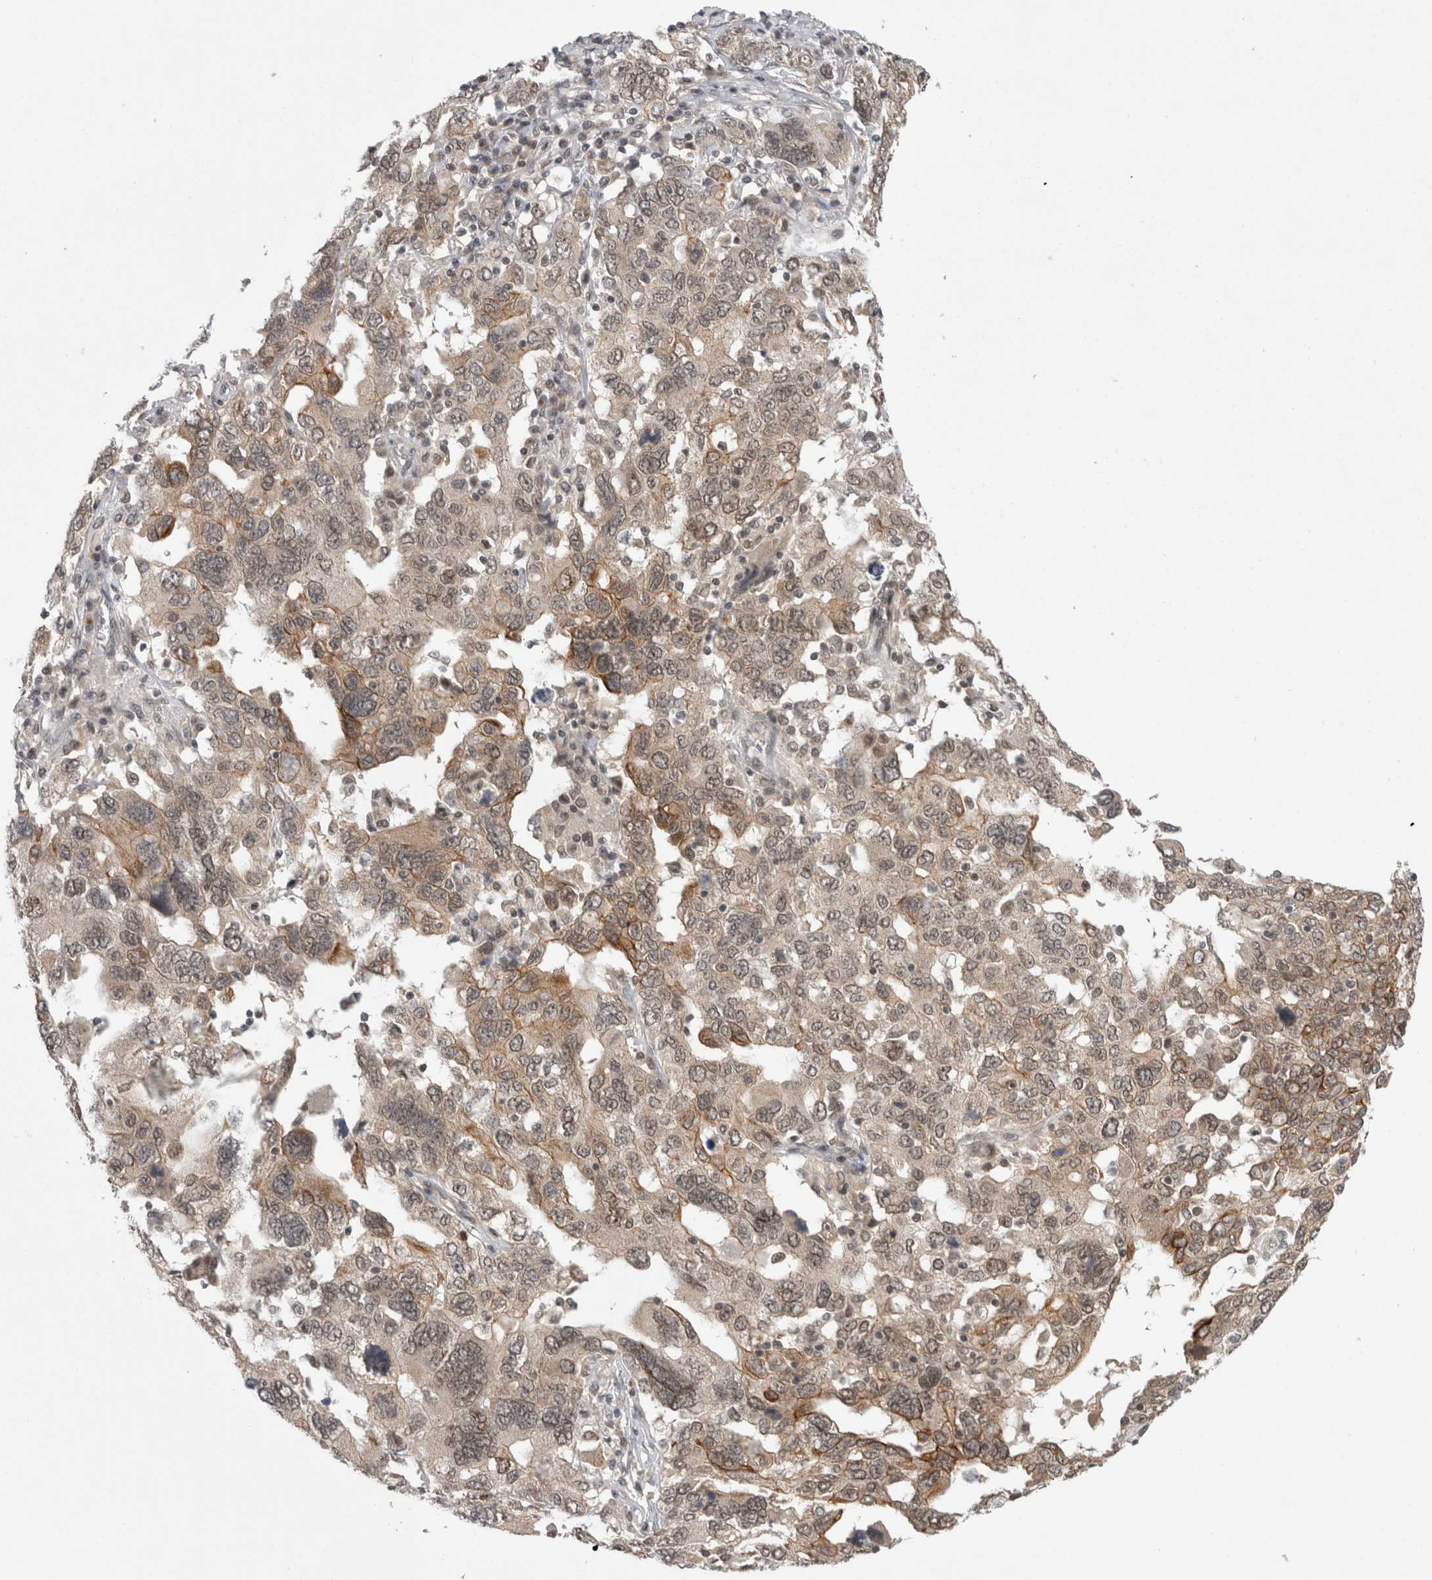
{"staining": {"intensity": "weak", "quantity": ">75%", "location": "cytoplasmic/membranous,nuclear"}, "tissue": "ovarian cancer", "cell_type": "Tumor cells", "image_type": "cancer", "snomed": [{"axis": "morphology", "description": "Carcinoma, endometroid"}, {"axis": "topography", "description": "Ovary"}], "caption": "Tumor cells demonstrate low levels of weak cytoplasmic/membranous and nuclear staining in about >75% of cells in human ovarian cancer (endometroid carcinoma).", "gene": "ZNF341", "patient": {"sex": "female", "age": 62}}